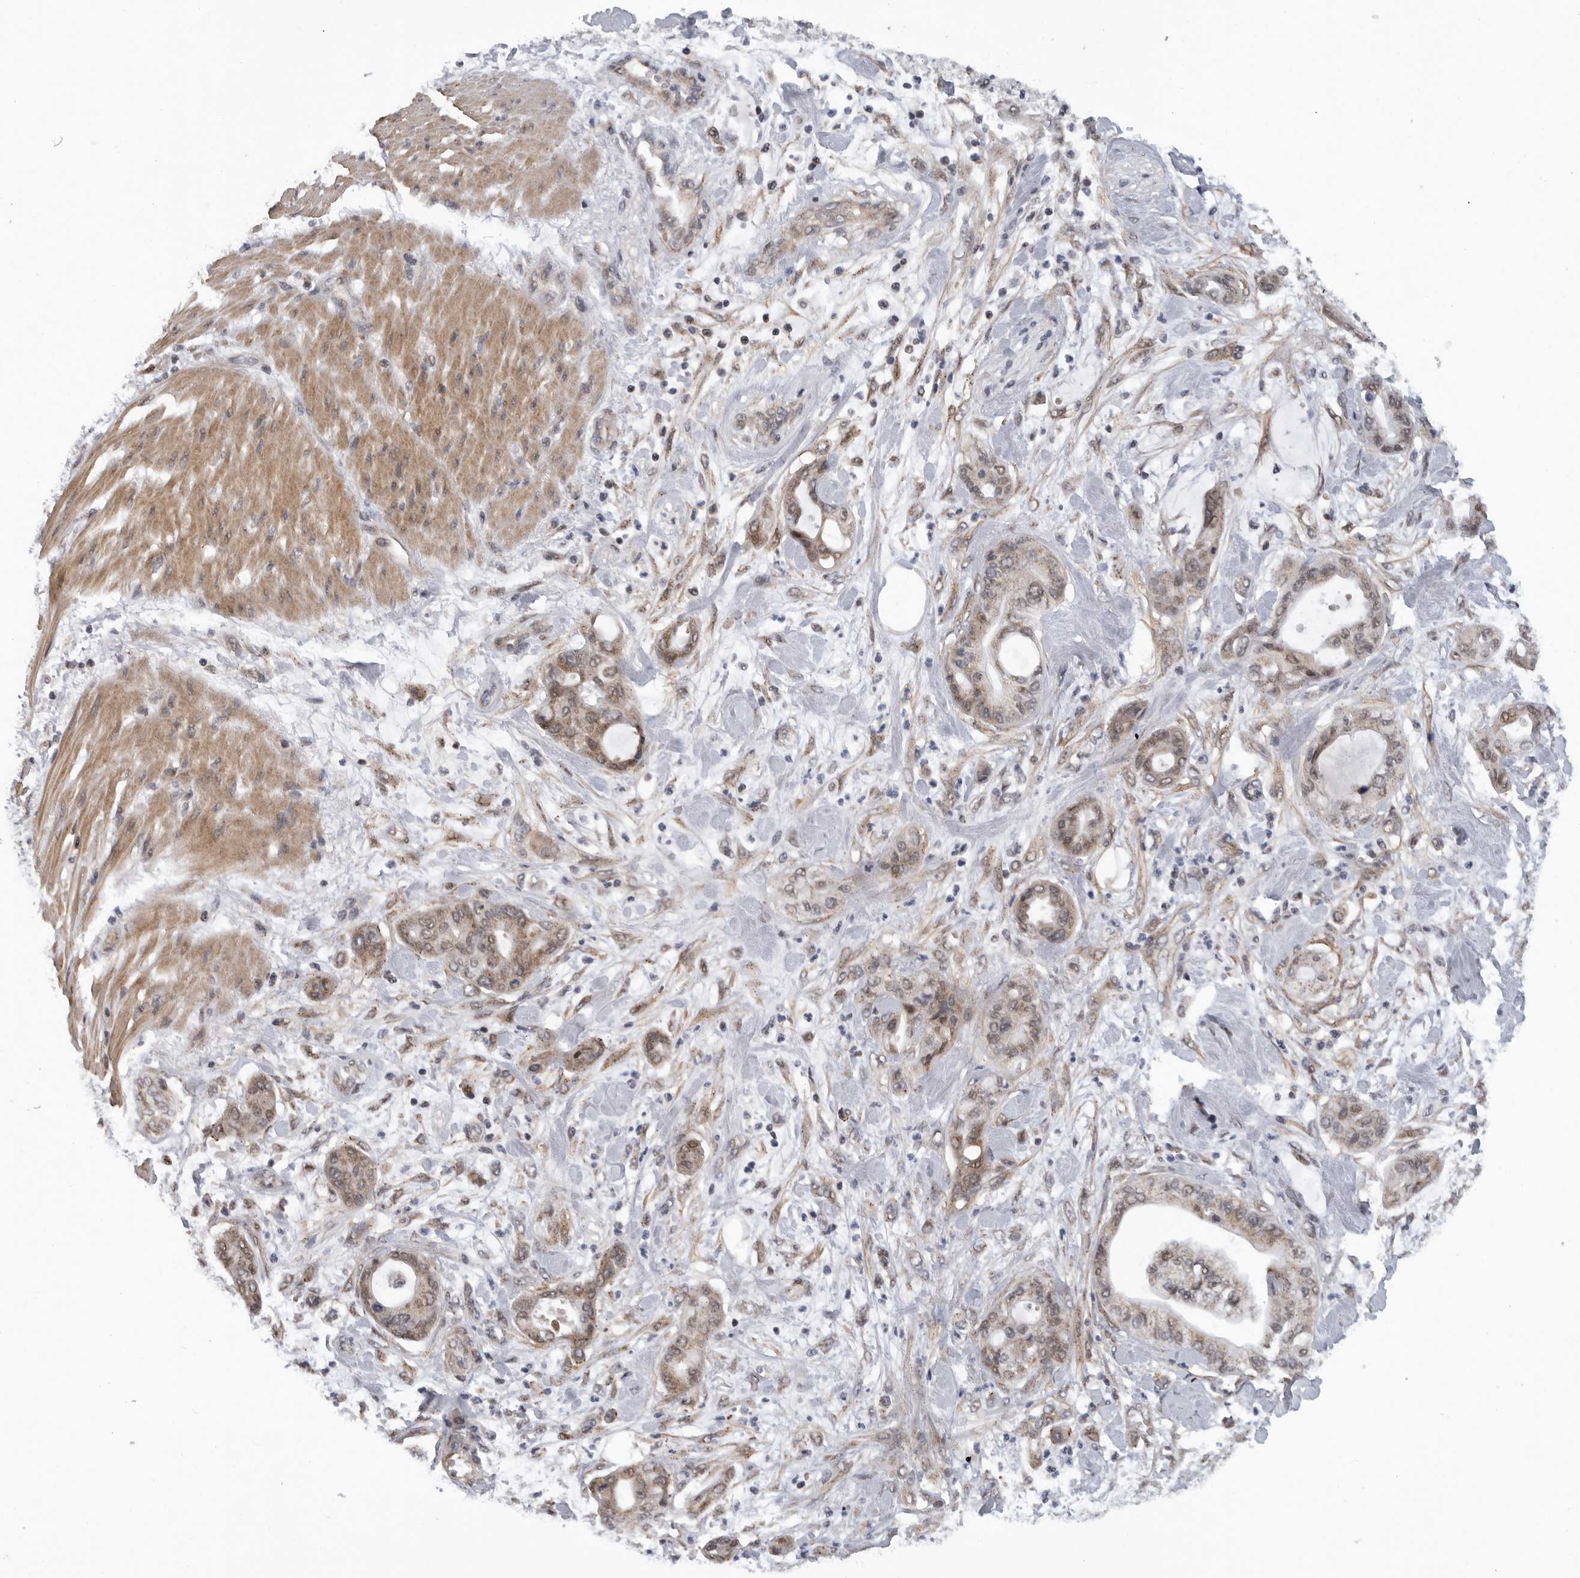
{"staining": {"intensity": "weak", "quantity": ">75%", "location": "cytoplasmic/membranous,nuclear"}, "tissue": "pancreatic cancer", "cell_type": "Tumor cells", "image_type": "cancer", "snomed": [{"axis": "morphology", "description": "Adenocarcinoma, NOS"}, {"axis": "morphology", "description": "Adenocarcinoma, metastatic, NOS"}, {"axis": "topography", "description": "Lymph node"}, {"axis": "topography", "description": "Pancreas"}, {"axis": "topography", "description": "Duodenum"}], "caption": "About >75% of tumor cells in human pancreatic cancer reveal weak cytoplasmic/membranous and nuclear protein positivity as visualized by brown immunohistochemical staining.", "gene": "TMPRSS11F", "patient": {"sex": "female", "age": 64}}